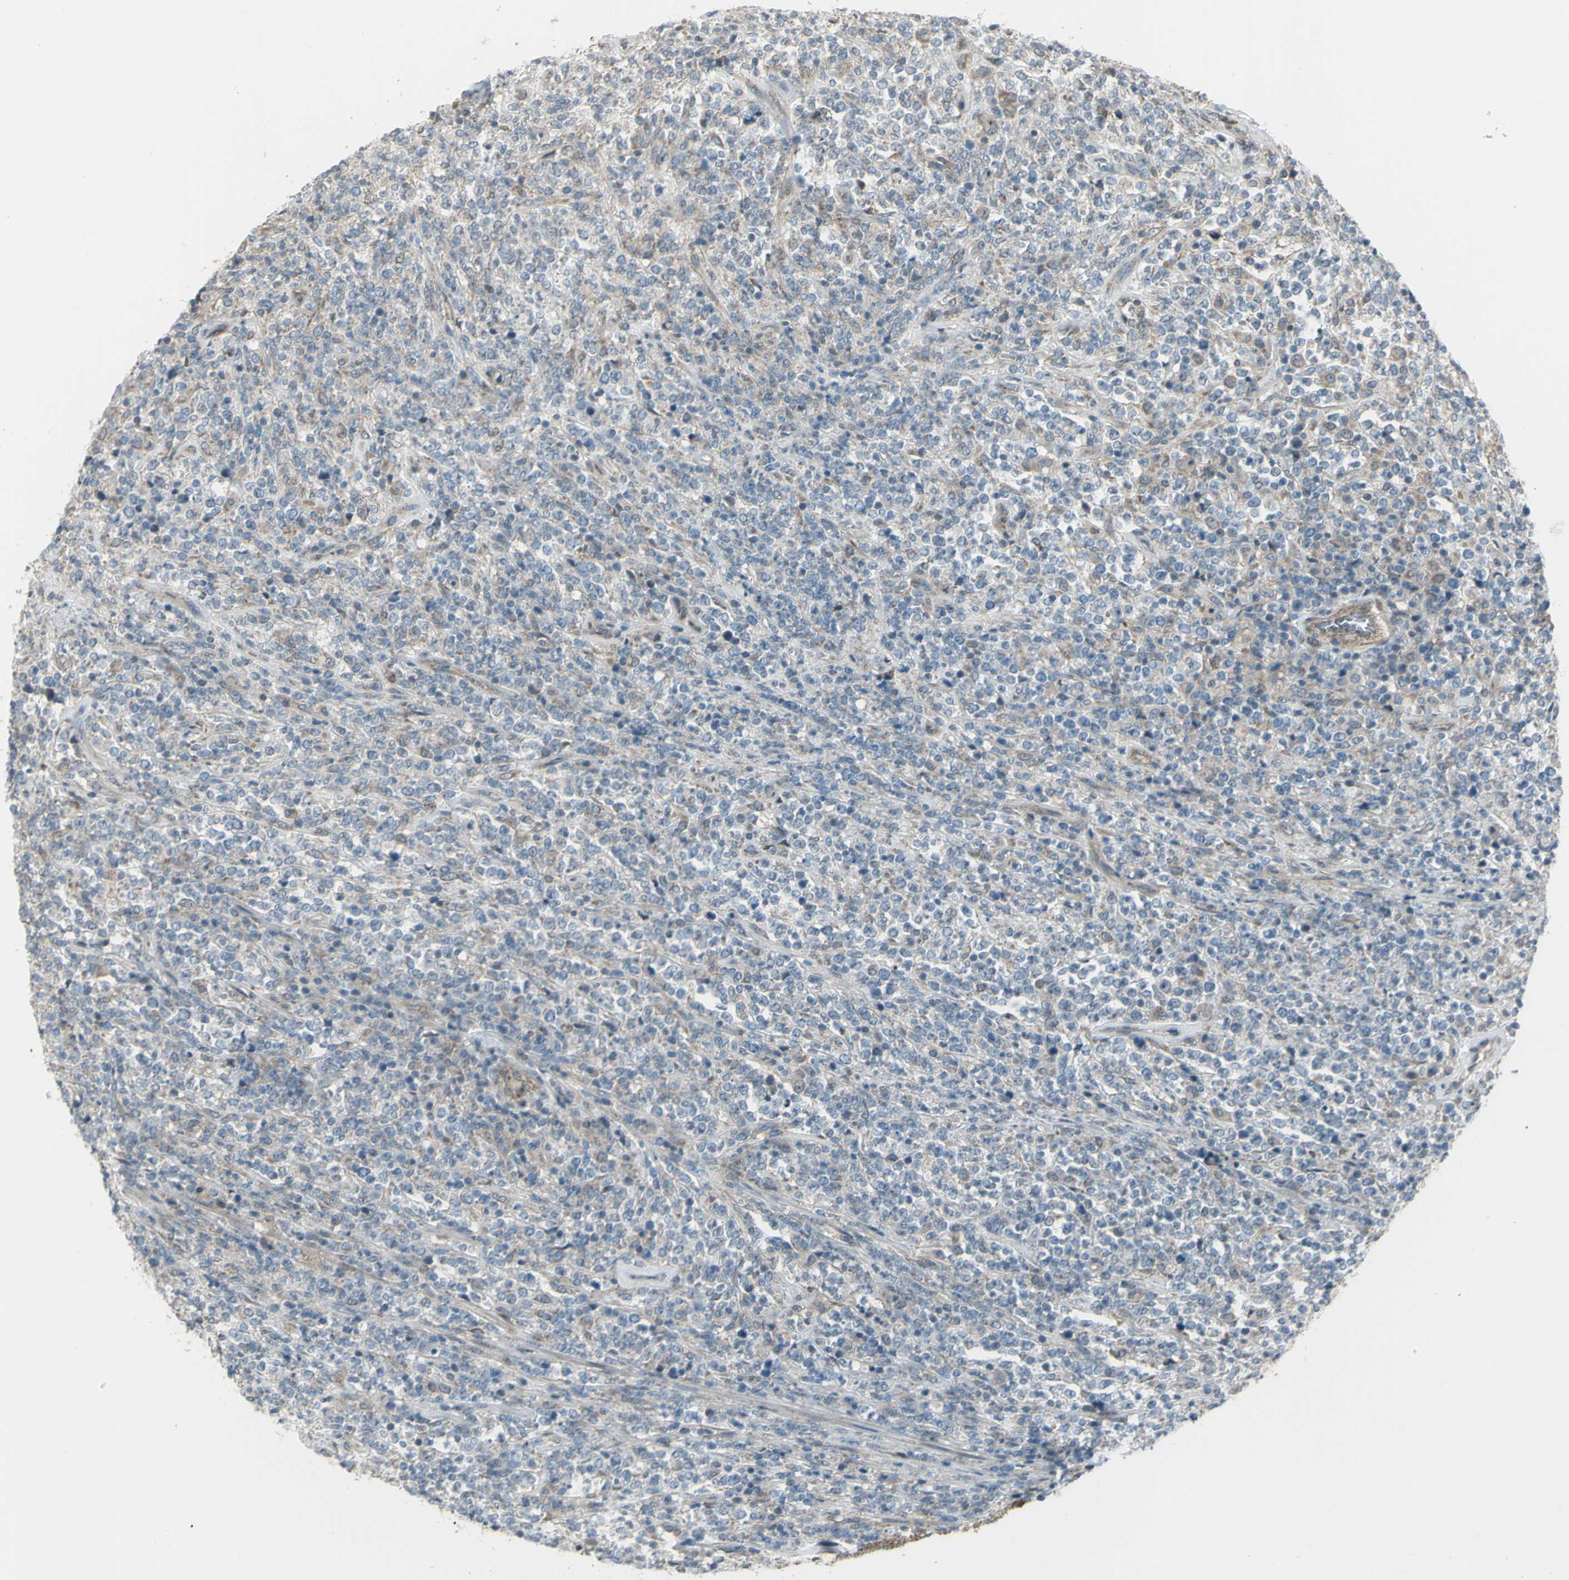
{"staining": {"intensity": "weak", "quantity": "25%-75%", "location": "nuclear"}, "tissue": "lymphoma", "cell_type": "Tumor cells", "image_type": "cancer", "snomed": [{"axis": "morphology", "description": "Malignant lymphoma, non-Hodgkin's type, High grade"}, {"axis": "topography", "description": "Soft tissue"}], "caption": "Tumor cells show weak nuclear staining in approximately 25%-75% of cells in lymphoma.", "gene": "NAXD", "patient": {"sex": "male", "age": 18}}